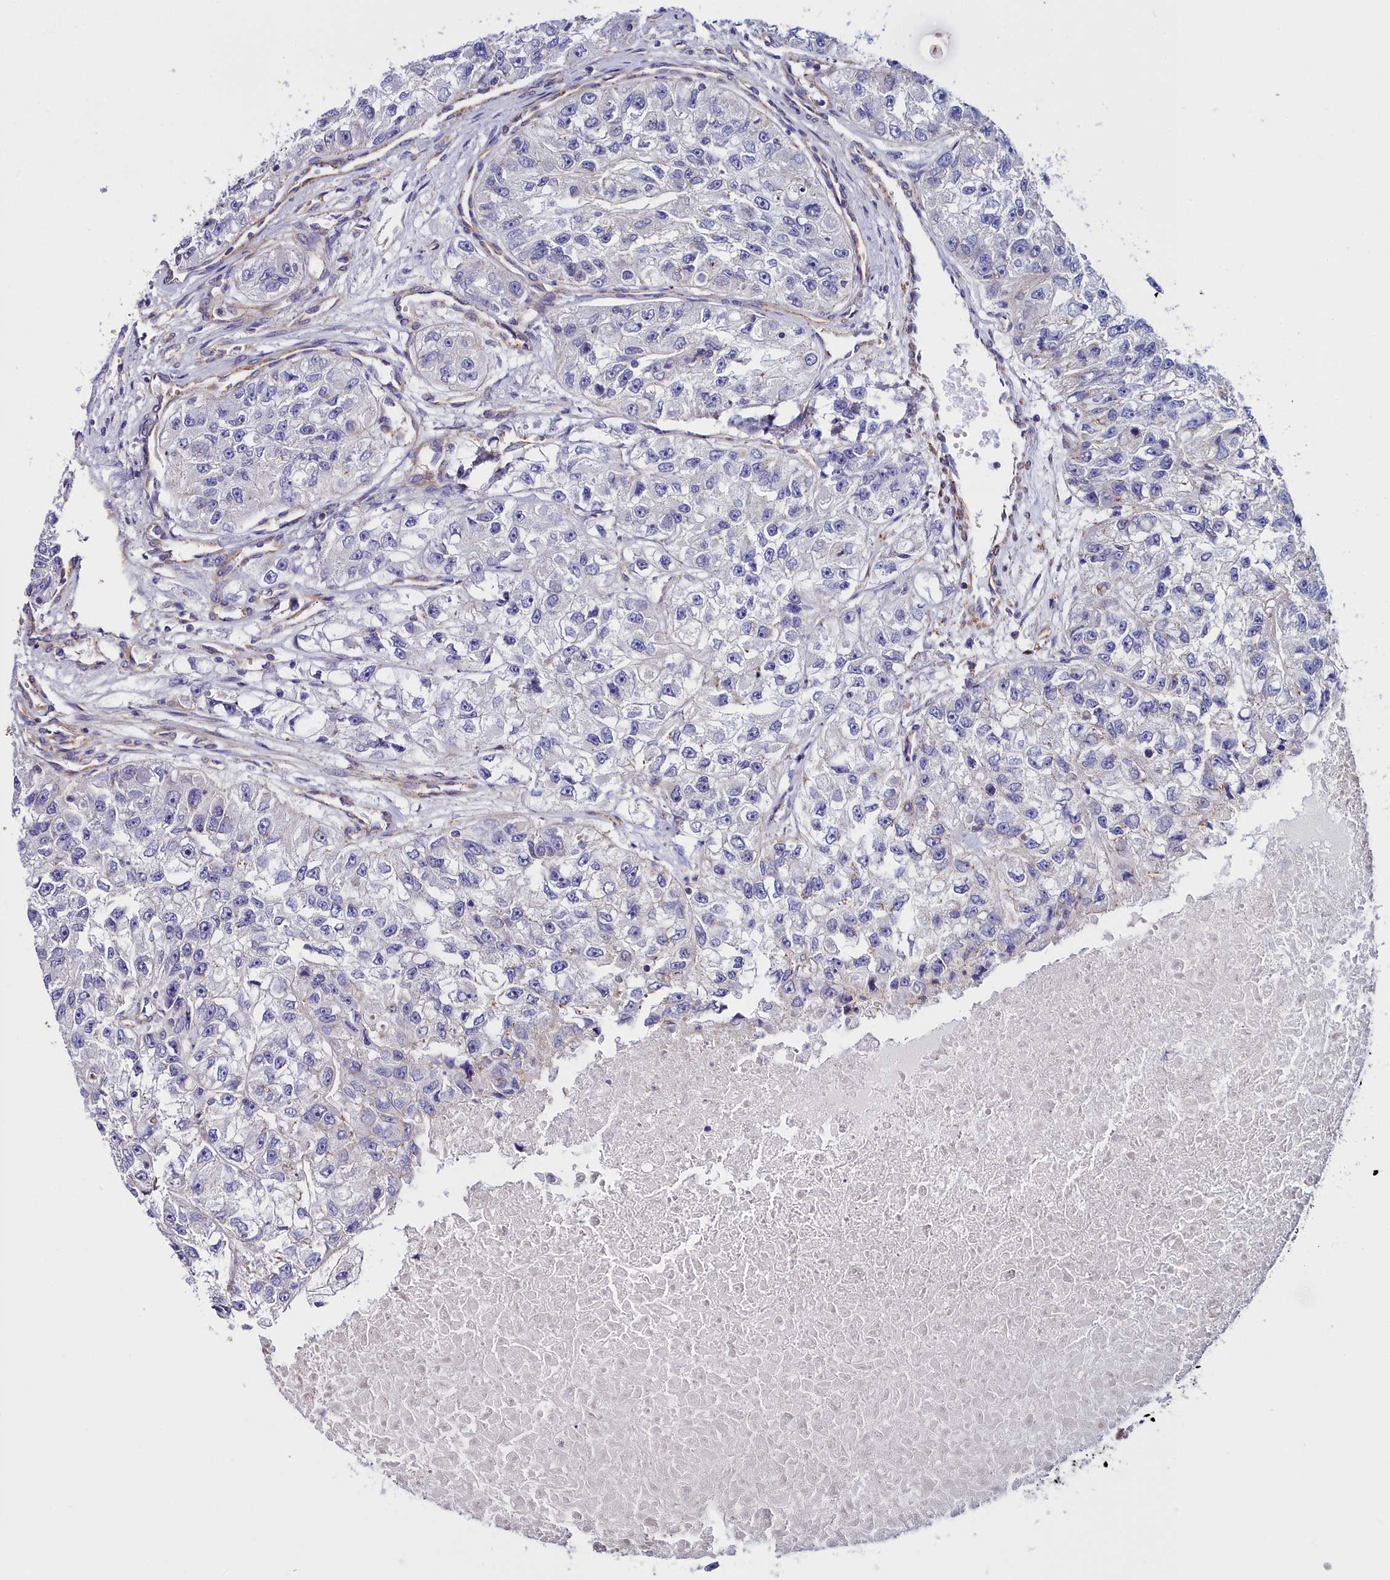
{"staining": {"intensity": "negative", "quantity": "none", "location": "none"}, "tissue": "renal cancer", "cell_type": "Tumor cells", "image_type": "cancer", "snomed": [{"axis": "morphology", "description": "Adenocarcinoma, NOS"}, {"axis": "topography", "description": "Kidney"}], "caption": "Tumor cells are negative for brown protein staining in renal adenocarcinoma.", "gene": "FADS3", "patient": {"sex": "male", "age": 63}}